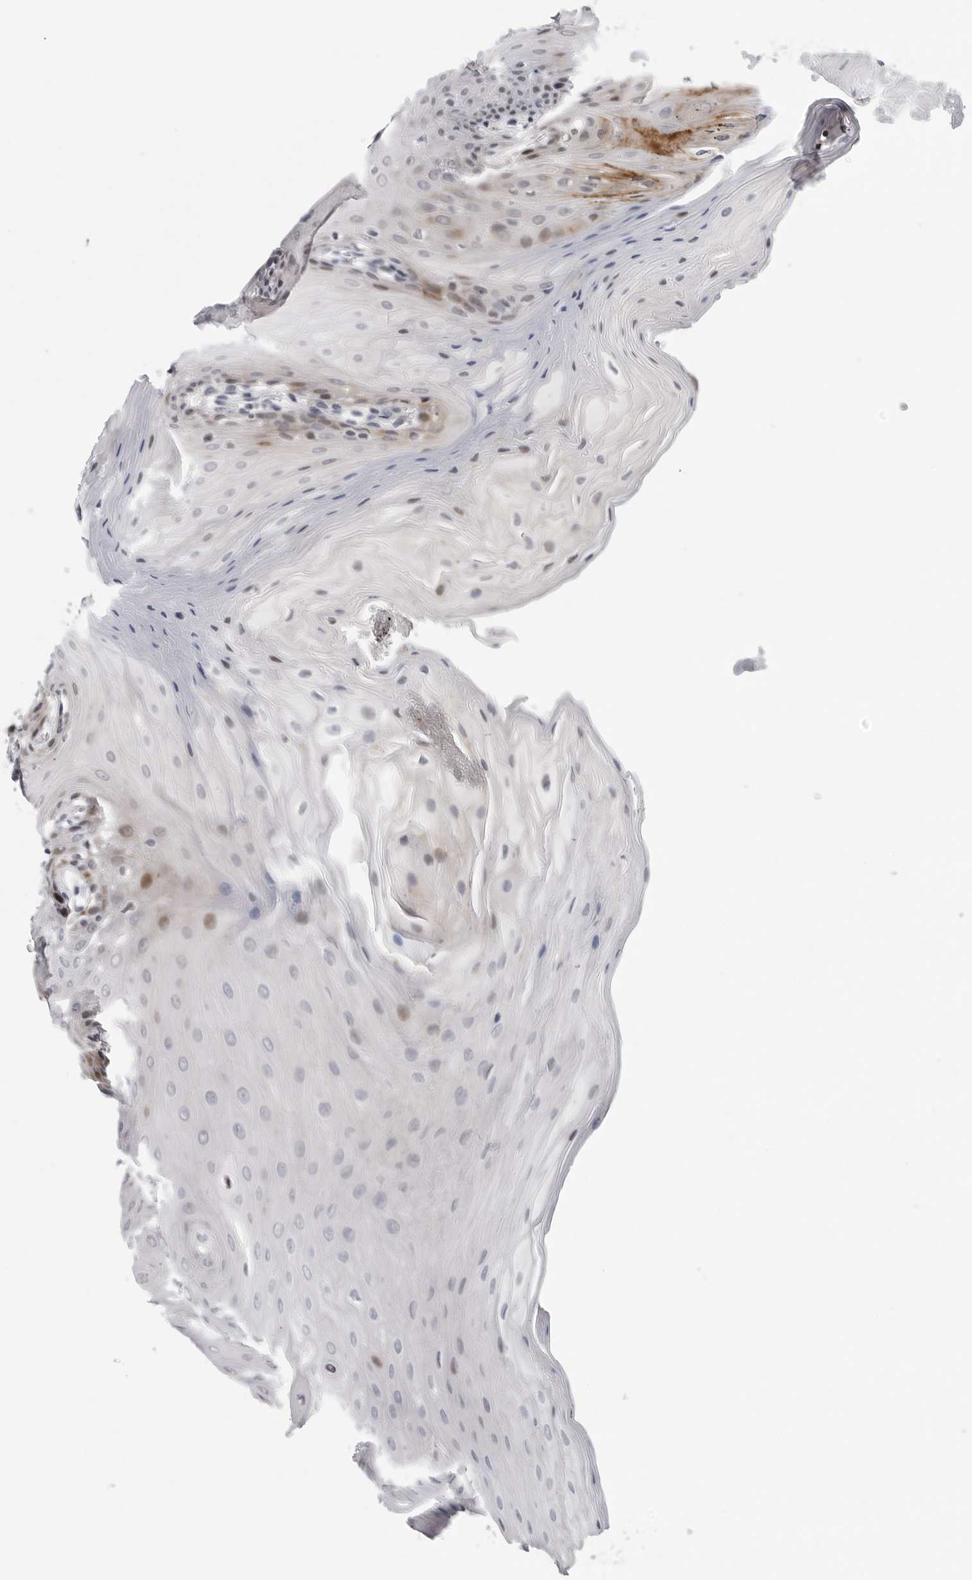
{"staining": {"intensity": "moderate", "quantity": "<25%", "location": "nuclear"}, "tissue": "oral mucosa", "cell_type": "Squamous epithelial cells", "image_type": "normal", "snomed": [{"axis": "morphology", "description": "Normal tissue, NOS"}, {"axis": "morphology", "description": "Squamous cell carcinoma, NOS"}, {"axis": "topography", "description": "Skeletal muscle"}, {"axis": "topography", "description": "Oral tissue"}, {"axis": "topography", "description": "Salivary gland"}, {"axis": "topography", "description": "Head-Neck"}], "caption": "Immunohistochemistry (DAB) staining of normal oral mucosa displays moderate nuclear protein expression in about <25% of squamous epithelial cells.", "gene": "CDK20", "patient": {"sex": "male", "age": 54}}